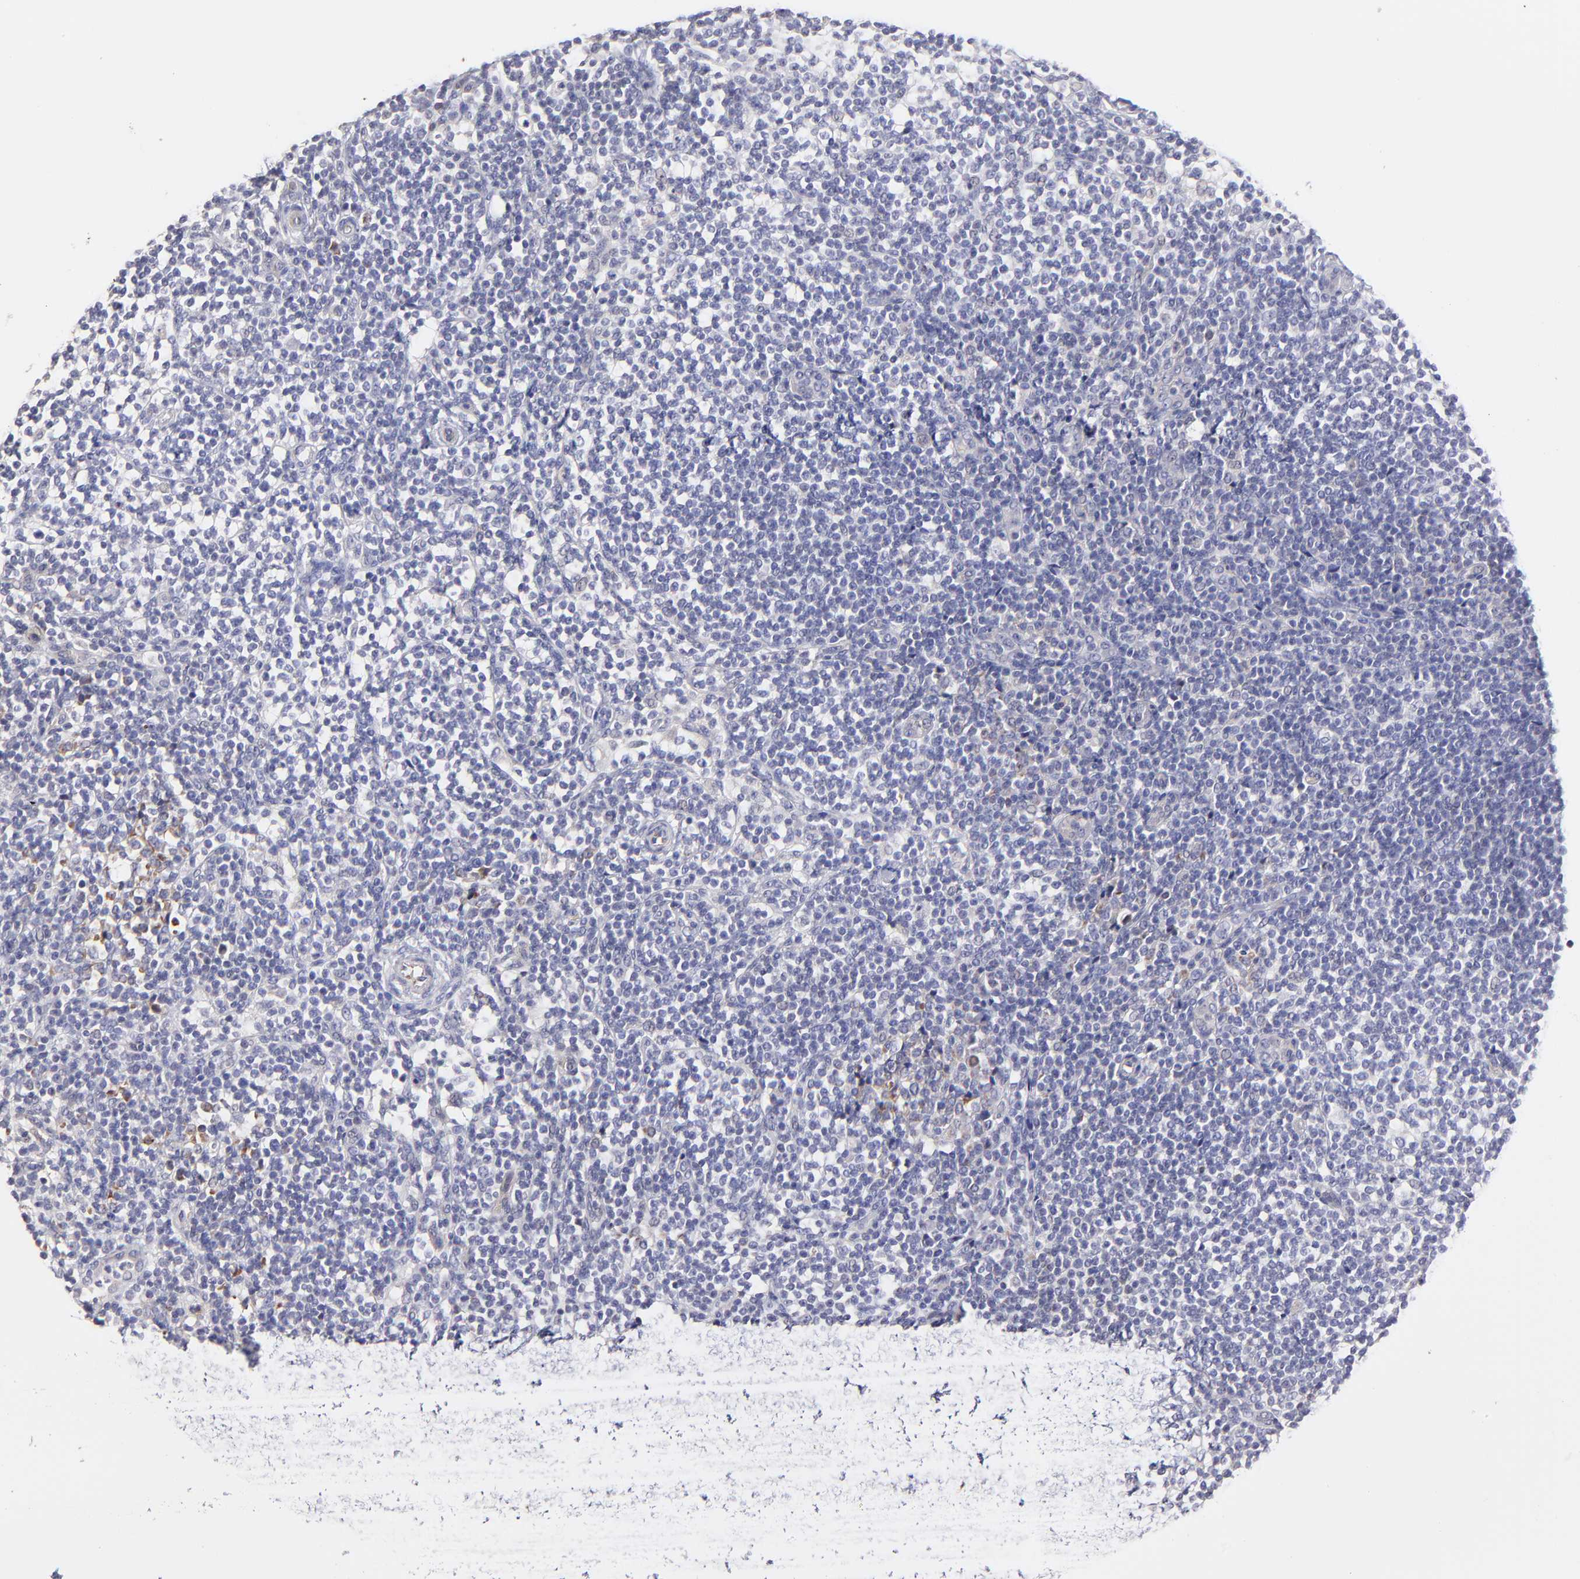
{"staining": {"intensity": "negative", "quantity": "none", "location": "none"}, "tissue": "lymphoma", "cell_type": "Tumor cells", "image_type": "cancer", "snomed": [{"axis": "morphology", "description": "Malignant lymphoma, non-Hodgkin's type, Low grade"}, {"axis": "topography", "description": "Lymph node"}], "caption": "Immunohistochemistry (IHC) histopathology image of neoplastic tissue: human malignant lymphoma, non-Hodgkin's type (low-grade) stained with DAB displays no significant protein positivity in tumor cells. The staining is performed using DAB (3,3'-diaminobenzidine) brown chromogen with nuclei counter-stained in using hematoxylin.", "gene": "BTG2", "patient": {"sex": "female", "age": 76}}